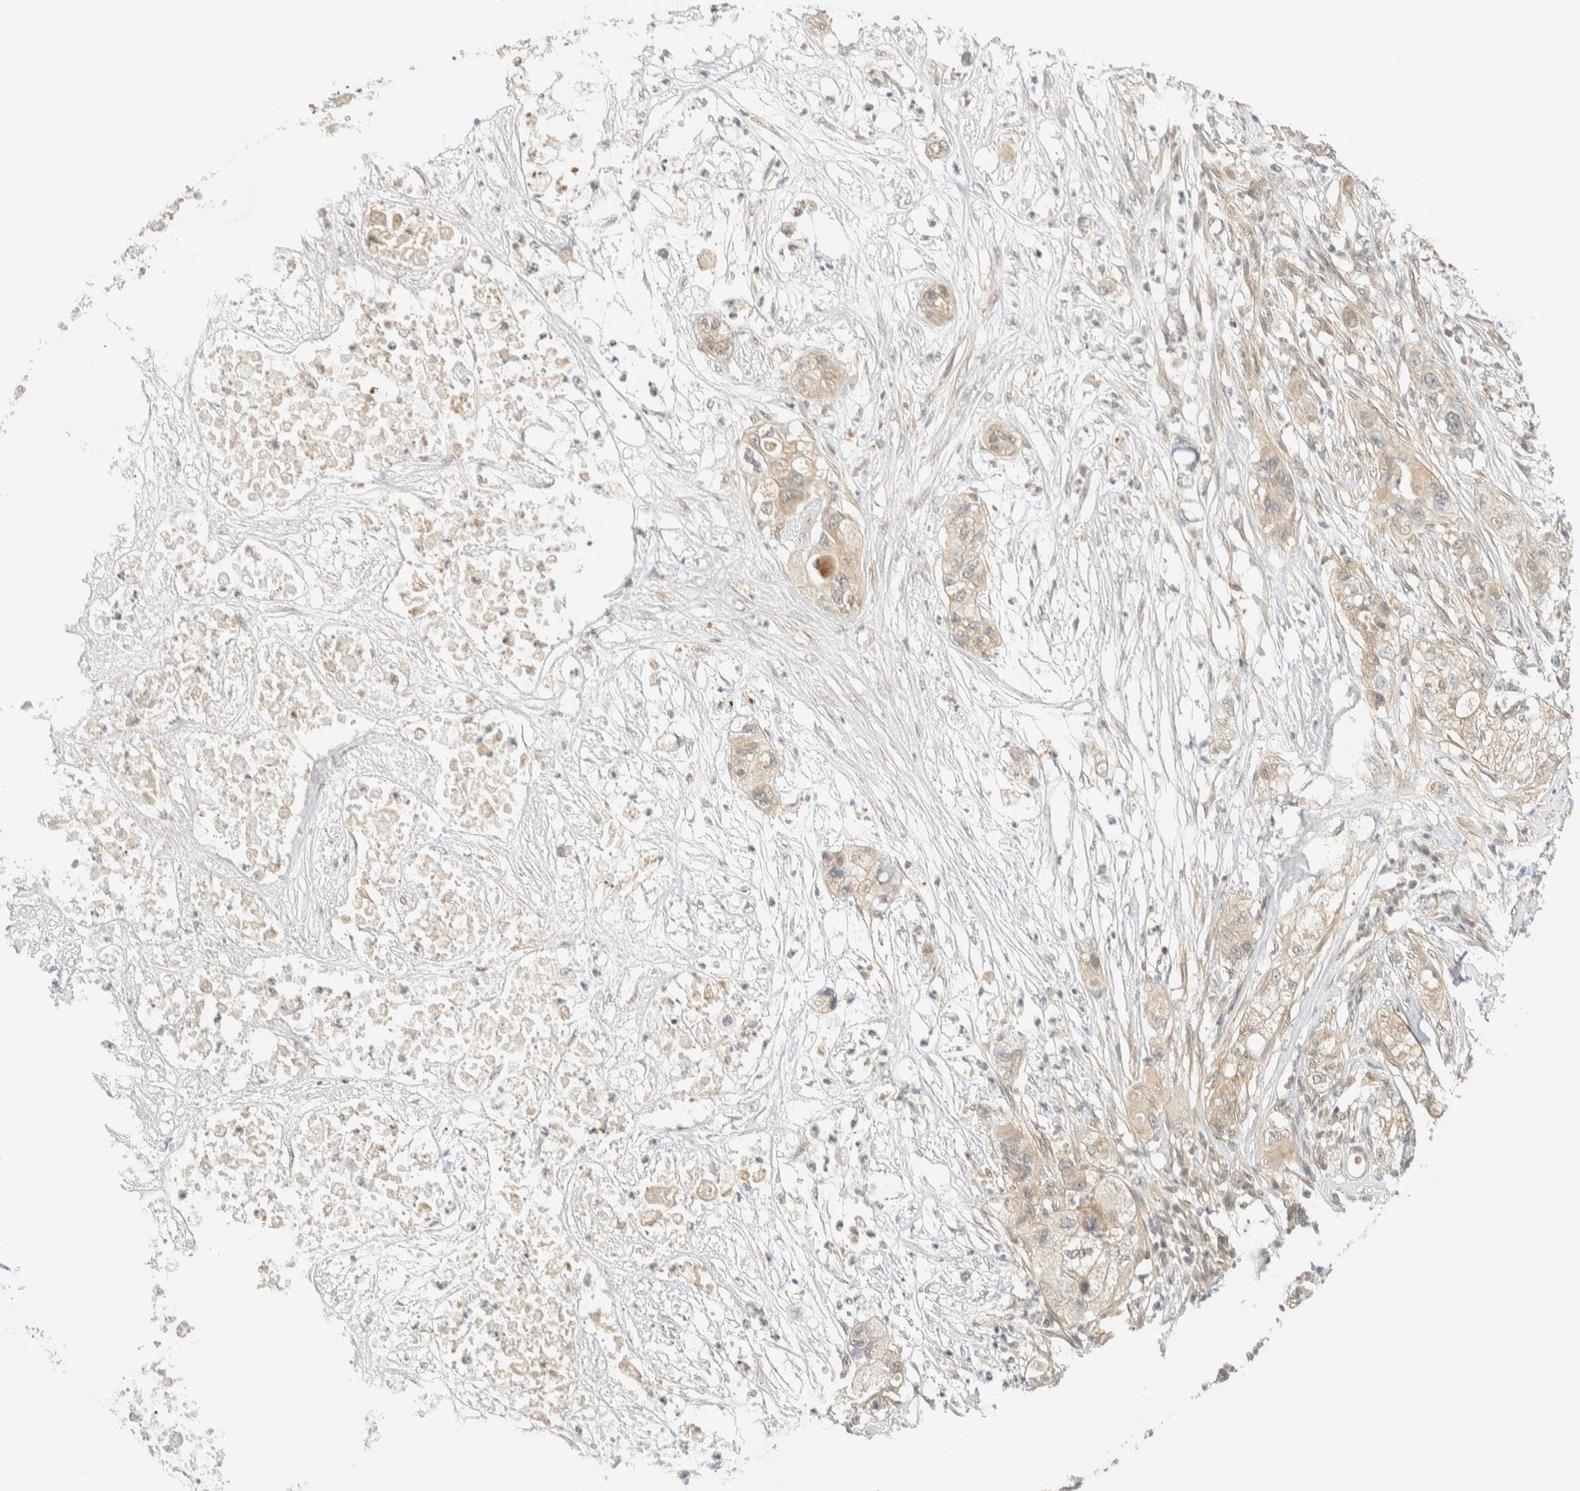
{"staining": {"intensity": "weak", "quantity": ">75%", "location": "cytoplasmic/membranous"}, "tissue": "pancreatic cancer", "cell_type": "Tumor cells", "image_type": "cancer", "snomed": [{"axis": "morphology", "description": "Adenocarcinoma, NOS"}, {"axis": "topography", "description": "Pancreas"}], "caption": "Pancreatic adenocarcinoma stained with DAB (3,3'-diaminobenzidine) IHC reveals low levels of weak cytoplasmic/membranous positivity in approximately >75% of tumor cells. The staining was performed using DAB, with brown indicating positive protein expression. Nuclei are stained blue with hematoxylin.", "gene": "KIFAP3", "patient": {"sex": "female", "age": 78}}